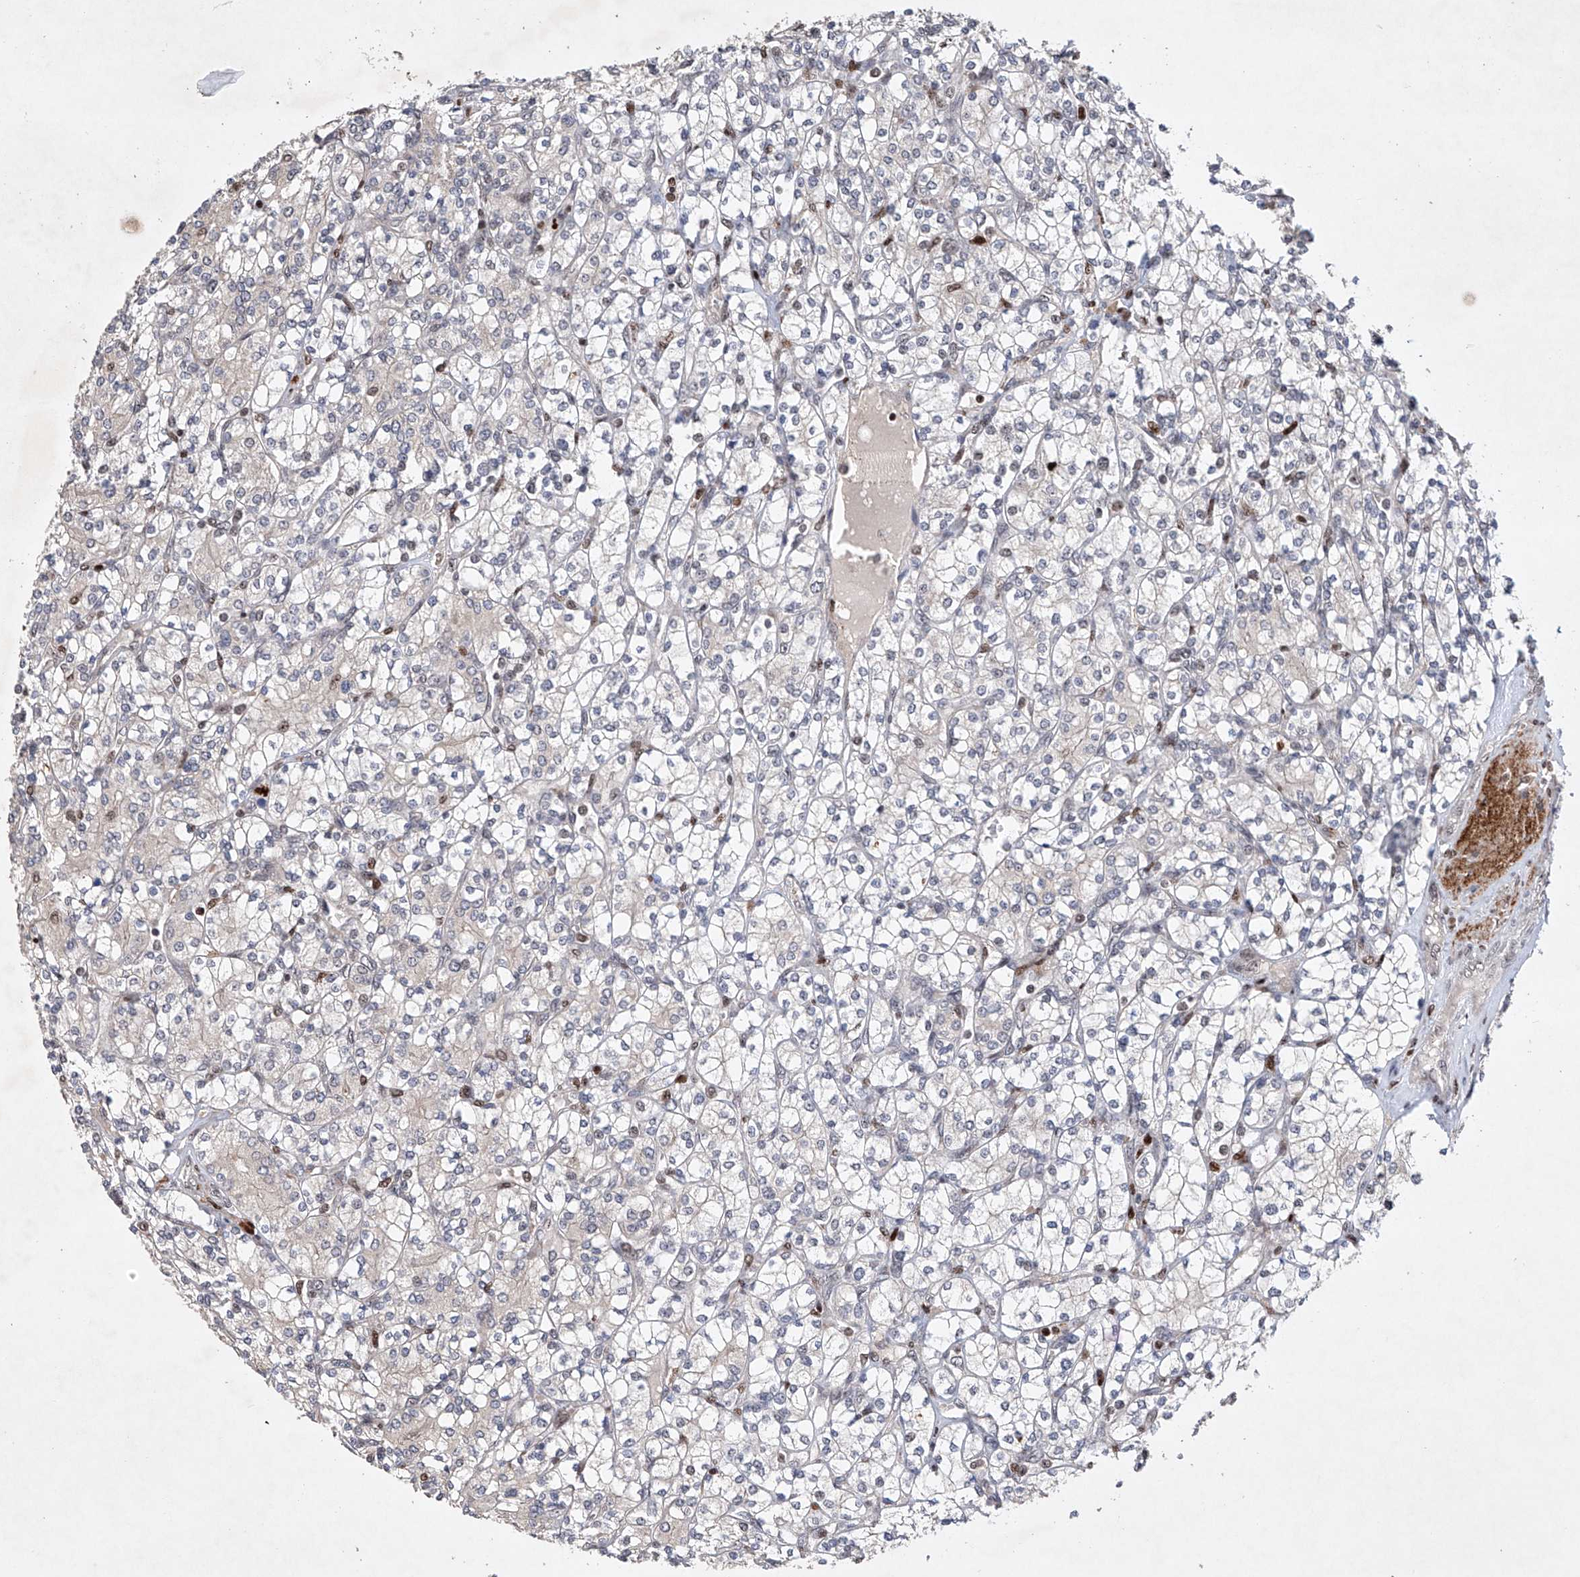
{"staining": {"intensity": "negative", "quantity": "none", "location": "none"}, "tissue": "renal cancer", "cell_type": "Tumor cells", "image_type": "cancer", "snomed": [{"axis": "morphology", "description": "Adenocarcinoma, NOS"}, {"axis": "topography", "description": "Kidney"}], "caption": "There is no significant staining in tumor cells of renal adenocarcinoma.", "gene": "AFG1L", "patient": {"sex": "male", "age": 77}}